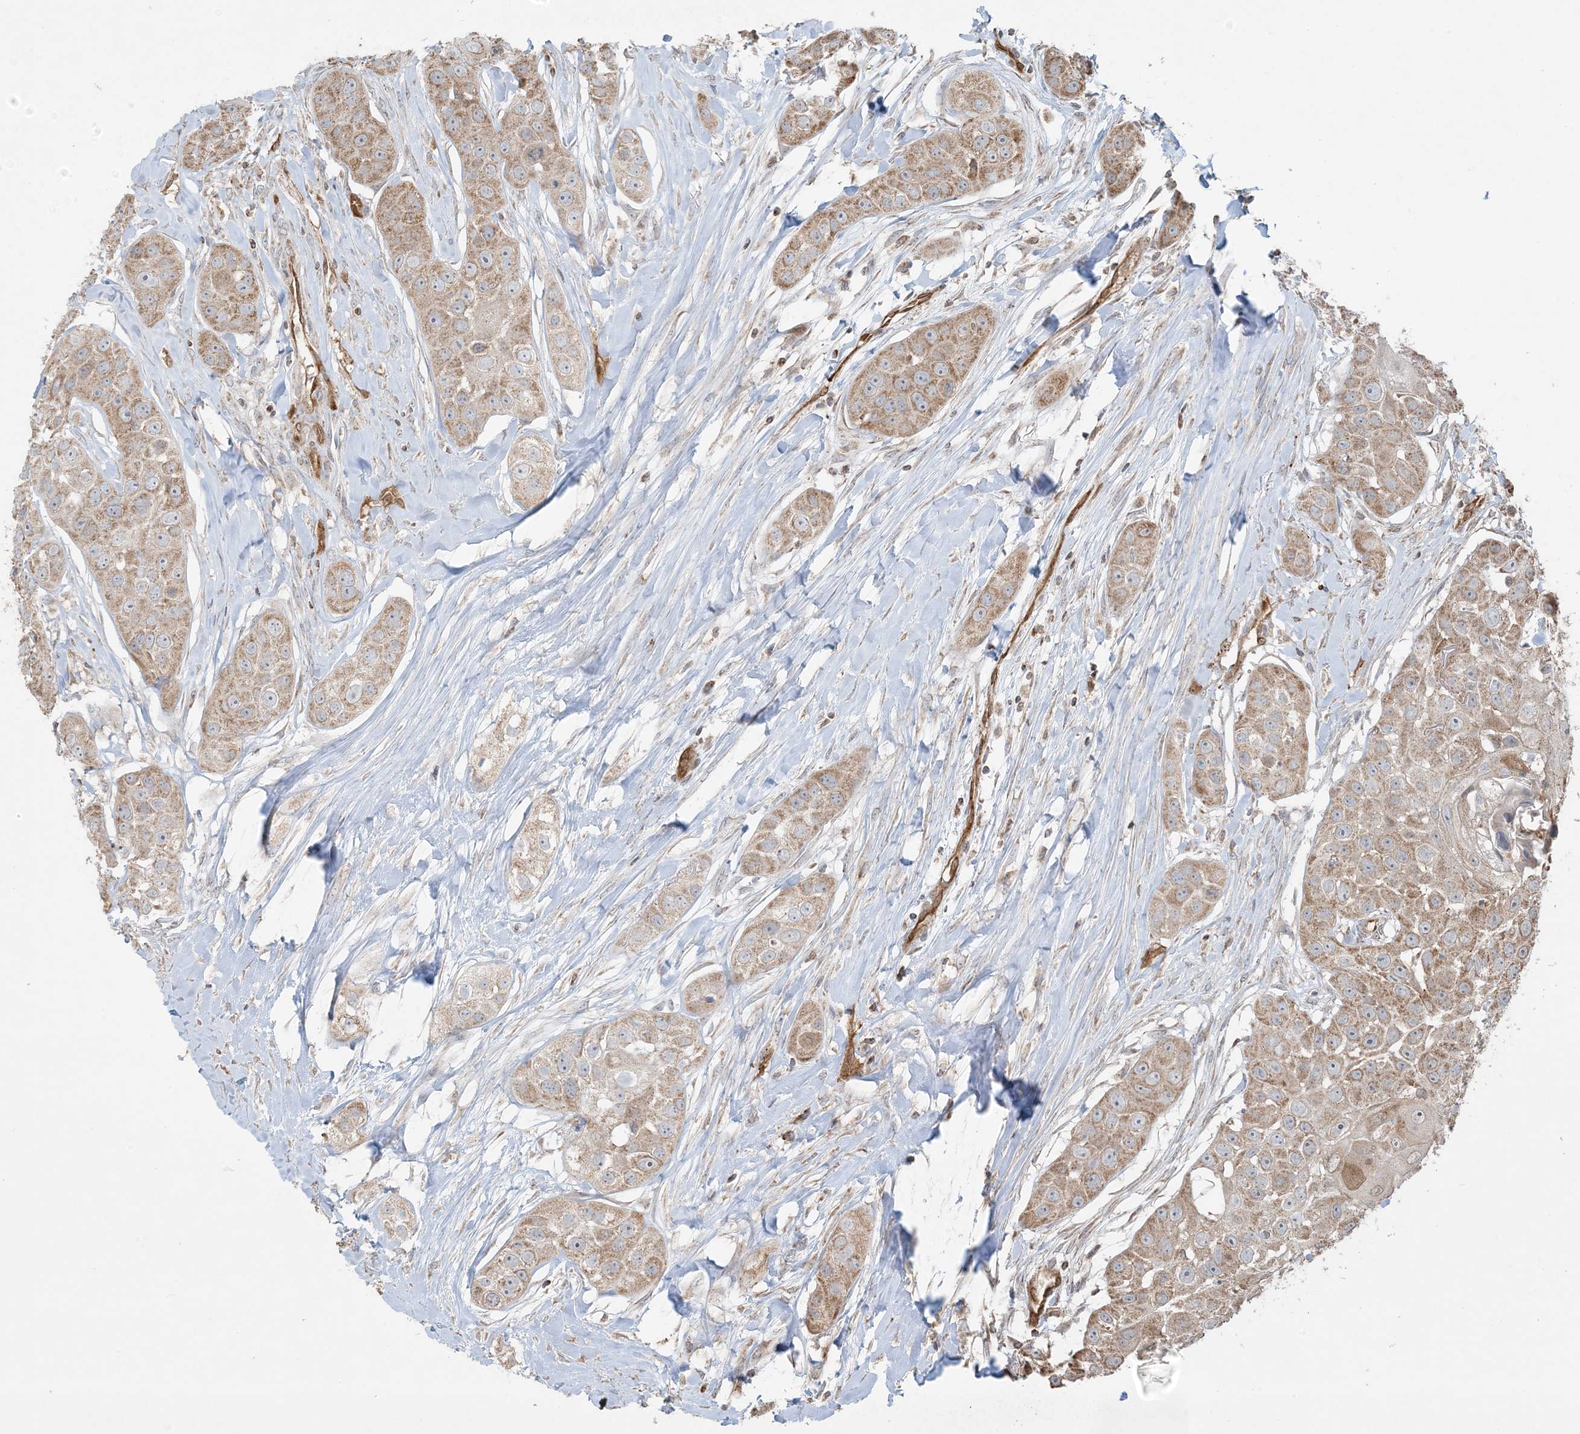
{"staining": {"intensity": "moderate", "quantity": ">75%", "location": "cytoplasmic/membranous"}, "tissue": "head and neck cancer", "cell_type": "Tumor cells", "image_type": "cancer", "snomed": [{"axis": "morphology", "description": "Normal tissue, NOS"}, {"axis": "morphology", "description": "Squamous cell carcinoma, NOS"}, {"axis": "topography", "description": "Skeletal muscle"}, {"axis": "topography", "description": "Head-Neck"}], "caption": "A brown stain shows moderate cytoplasmic/membranous expression of a protein in human head and neck cancer (squamous cell carcinoma) tumor cells. (IHC, brightfield microscopy, high magnification).", "gene": "PPM1F", "patient": {"sex": "male", "age": 51}}